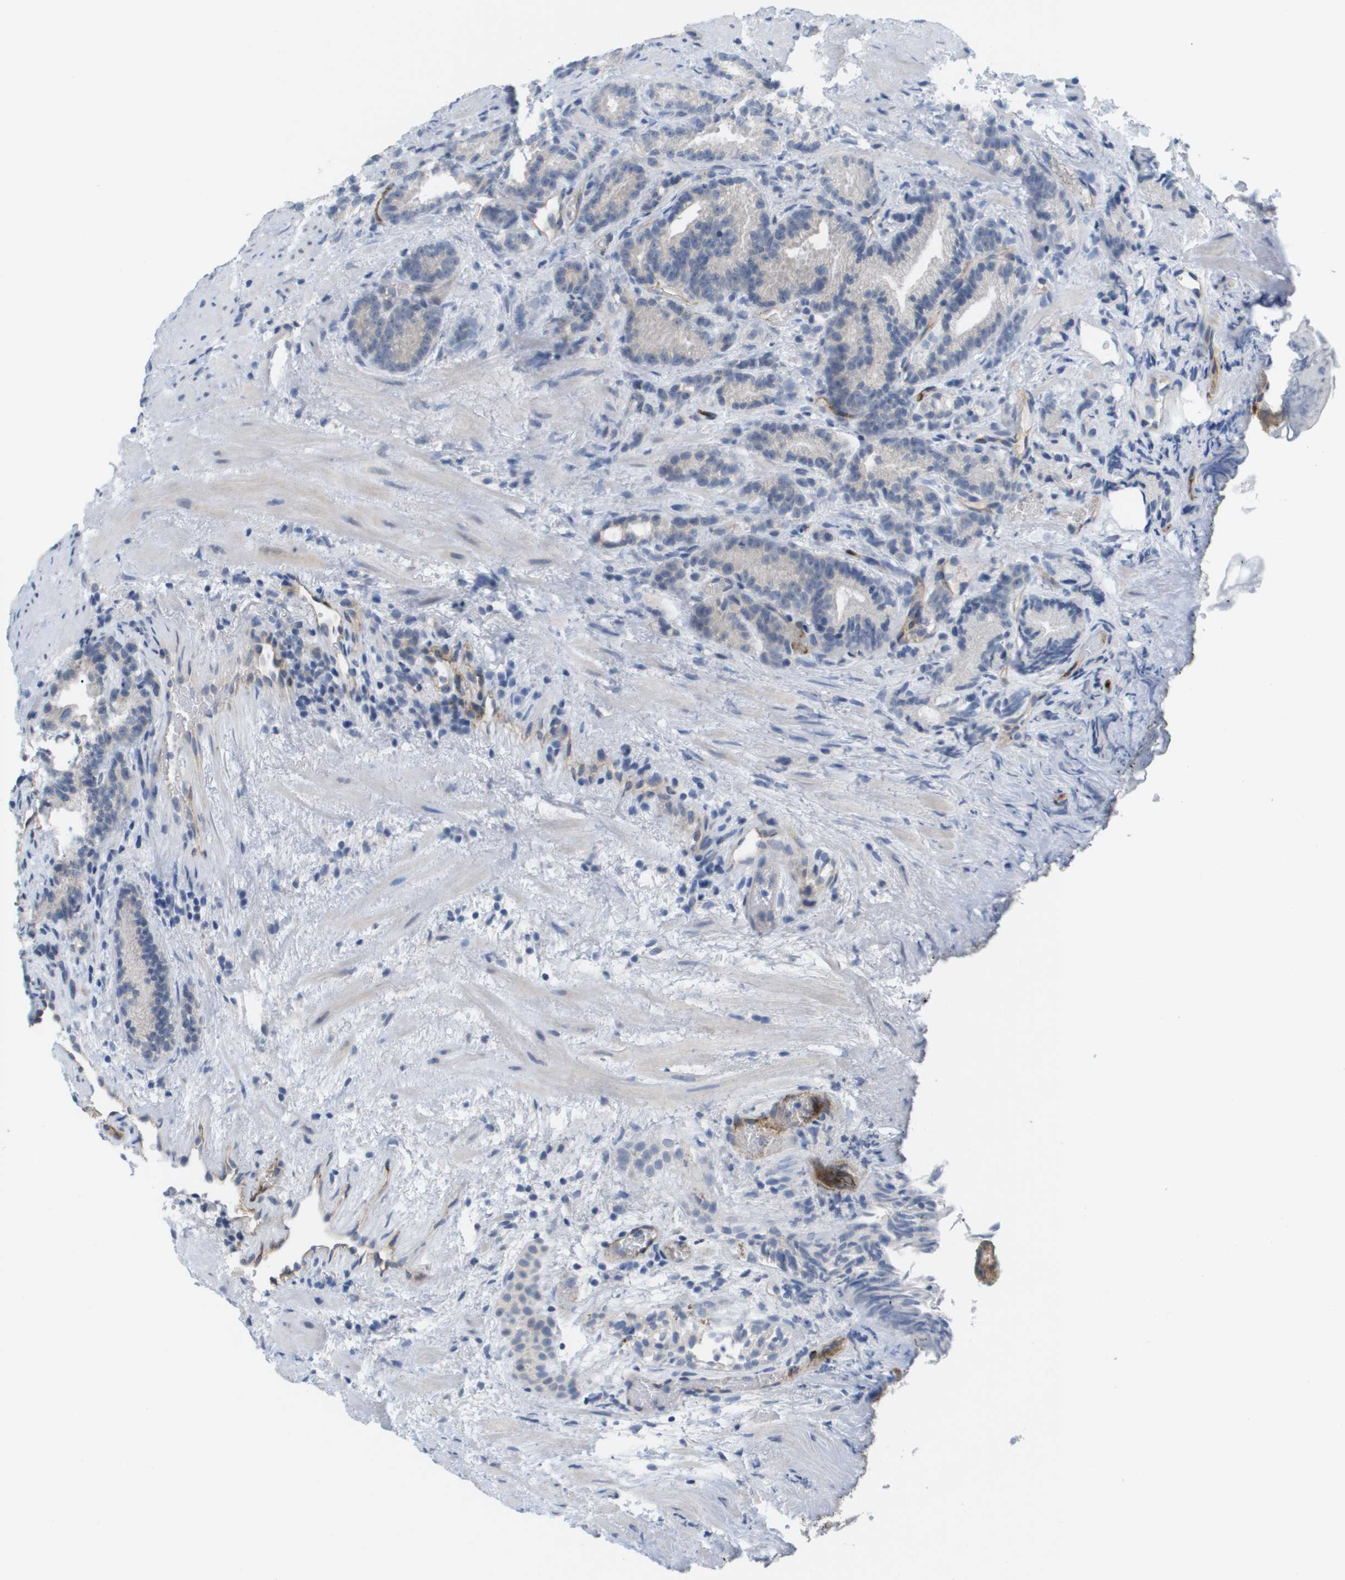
{"staining": {"intensity": "negative", "quantity": "none", "location": "none"}, "tissue": "prostate cancer", "cell_type": "Tumor cells", "image_type": "cancer", "snomed": [{"axis": "morphology", "description": "Adenocarcinoma, Low grade"}, {"axis": "topography", "description": "Prostate"}], "caption": "High power microscopy histopathology image of an immunohistochemistry (IHC) photomicrograph of prostate cancer (adenocarcinoma (low-grade)), revealing no significant positivity in tumor cells. (DAB immunohistochemistry (IHC) with hematoxylin counter stain).", "gene": "ANGPT2", "patient": {"sex": "male", "age": 89}}